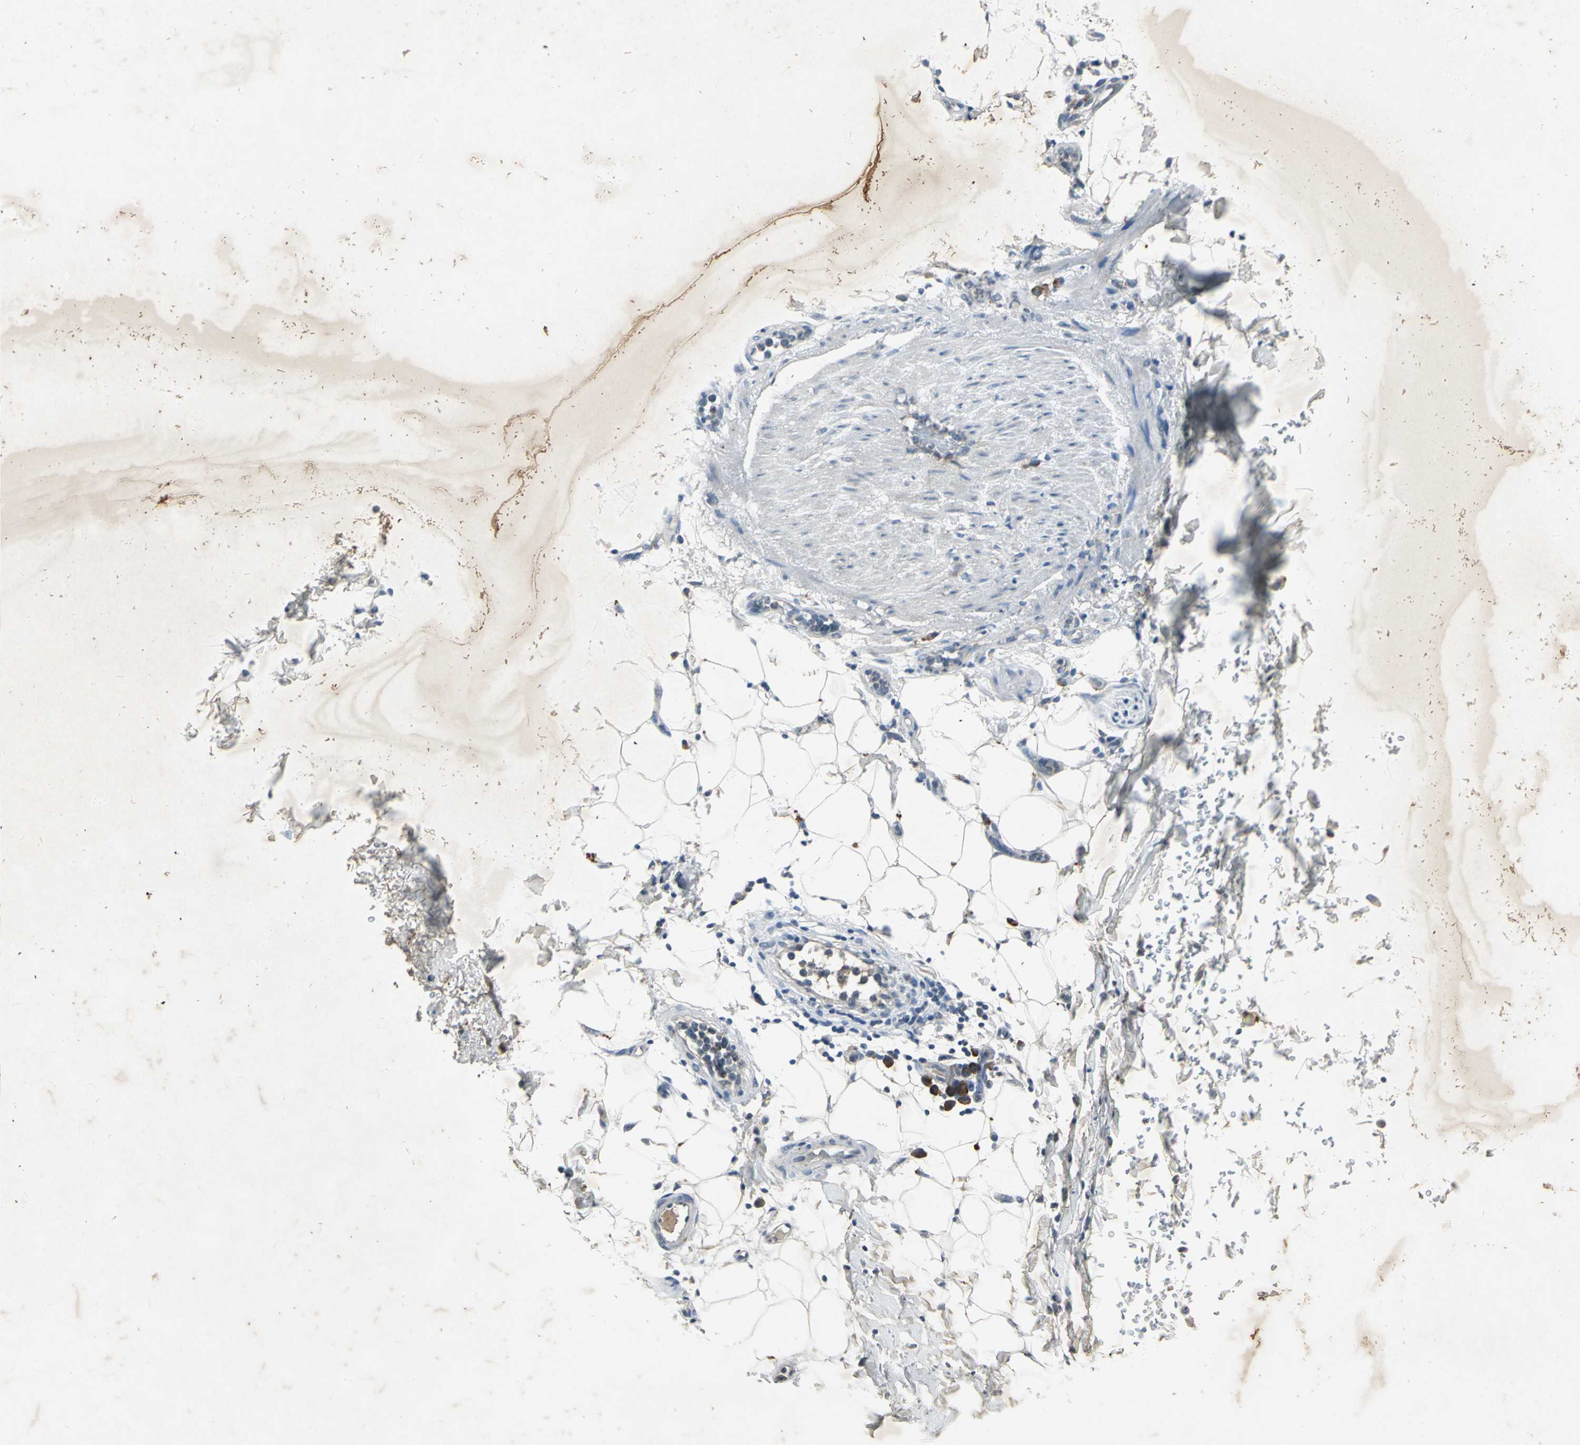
{"staining": {"intensity": "negative", "quantity": "none", "location": "none"}, "tissue": "adipose tissue", "cell_type": "Adipocytes", "image_type": "normal", "snomed": [{"axis": "morphology", "description": "Normal tissue, NOS"}, {"axis": "topography", "description": "Cartilage tissue"}, {"axis": "topography", "description": "Bronchus"}], "caption": "IHC histopathology image of benign adipose tissue stained for a protein (brown), which displays no staining in adipocytes. (DAB immunohistochemistry visualized using brightfield microscopy, high magnification).", "gene": "SLC2A13", "patient": {"sex": "female", "age": 73}}